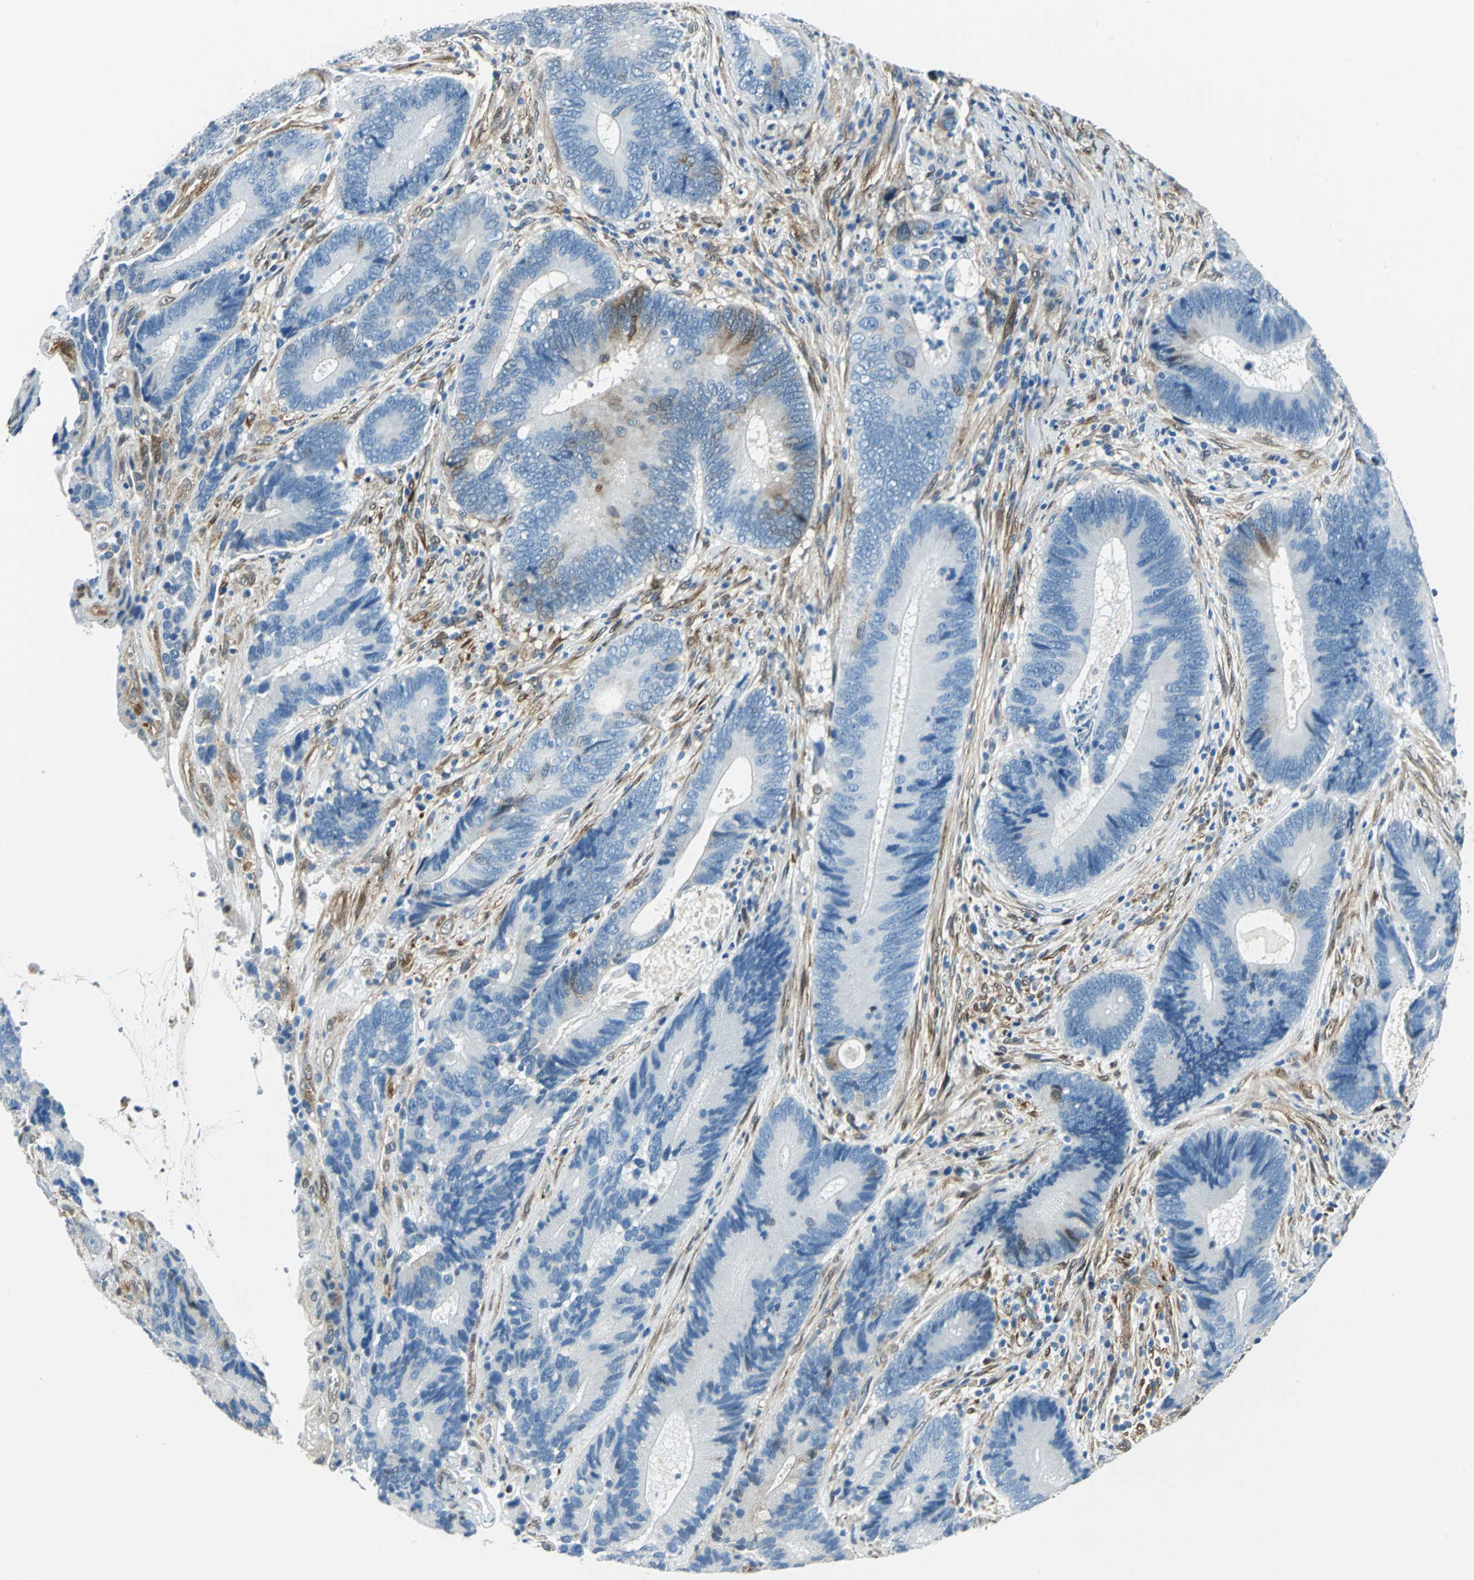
{"staining": {"intensity": "moderate", "quantity": "<25%", "location": "cytoplasmic/membranous"}, "tissue": "colorectal cancer", "cell_type": "Tumor cells", "image_type": "cancer", "snomed": [{"axis": "morphology", "description": "Adenocarcinoma, NOS"}, {"axis": "topography", "description": "Colon"}], "caption": "Immunohistochemical staining of human adenocarcinoma (colorectal) exhibits low levels of moderate cytoplasmic/membranous protein staining in about <25% of tumor cells.", "gene": "HSPB1", "patient": {"sex": "female", "age": 78}}